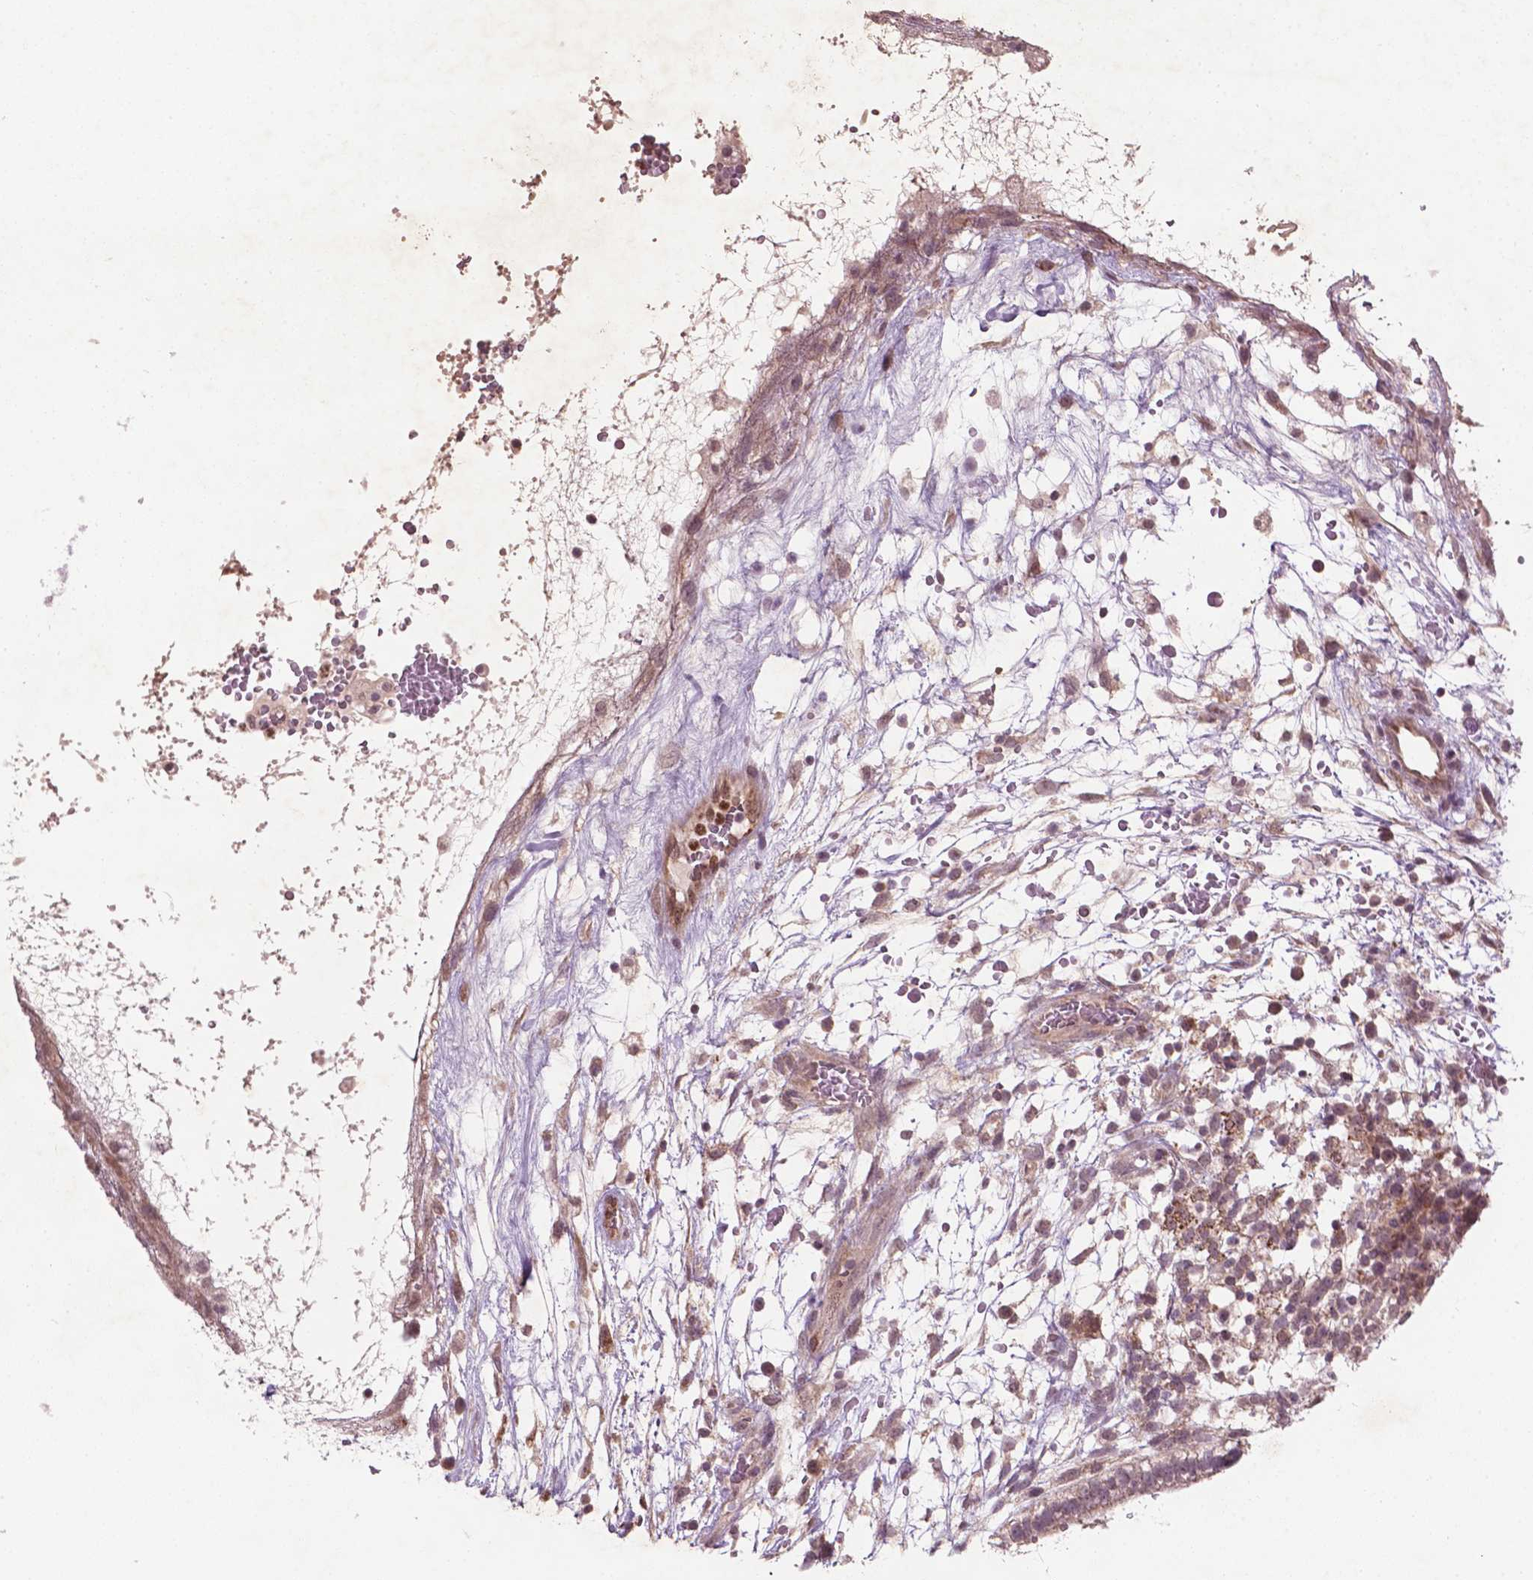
{"staining": {"intensity": "negative", "quantity": "none", "location": "none"}, "tissue": "testis cancer", "cell_type": "Tumor cells", "image_type": "cancer", "snomed": [{"axis": "morphology", "description": "Normal tissue, NOS"}, {"axis": "morphology", "description": "Carcinoma, Embryonal, NOS"}, {"axis": "topography", "description": "Testis"}], "caption": "IHC micrograph of embryonal carcinoma (testis) stained for a protein (brown), which demonstrates no staining in tumor cells.", "gene": "NFAT5", "patient": {"sex": "male", "age": 32}}